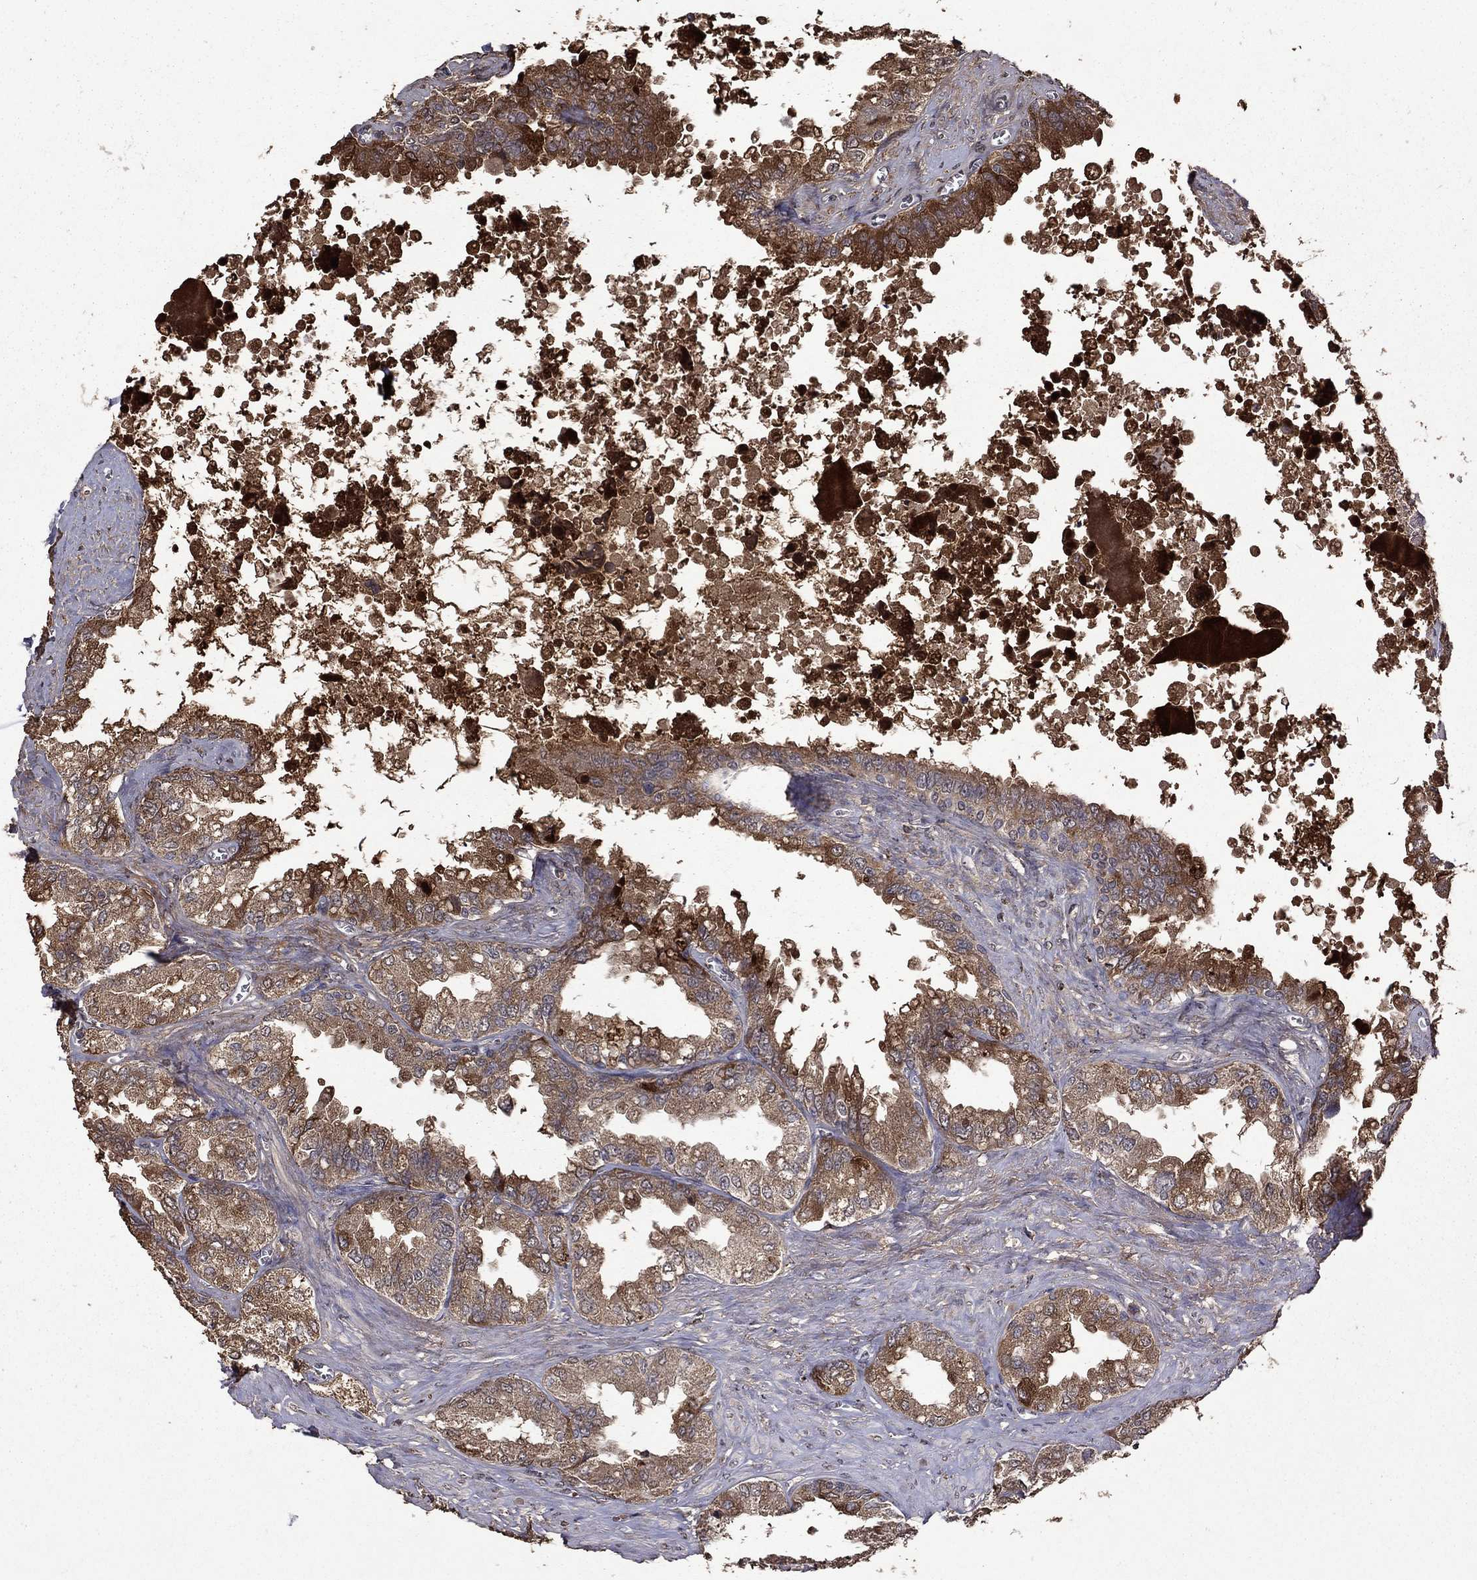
{"staining": {"intensity": "strong", "quantity": ">75%", "location": "cytoplasmic/membranous"}, "tissue": "seminal vesicle", "cell_type": "Glandular cells", "image_type": "normal", "snomed": [{"axis": "morphology", "description": "Normal tissue, NOS"}, {"axis": "topography", "description": "Seminal veicle"}], "caption": "The micrograph exhibits immunohistochemical staining of normal seminal vesicle. There is strong cytoplasmic/membranous staining is present in approximately >75% of glandular cells. The staining is performed using DAB brown chromogen to label protein expression. The nuclei are counter-stained blue using hematoxylin.", "gene": "SERPINA5", "patient": {"sex": "male", "age": 67}}